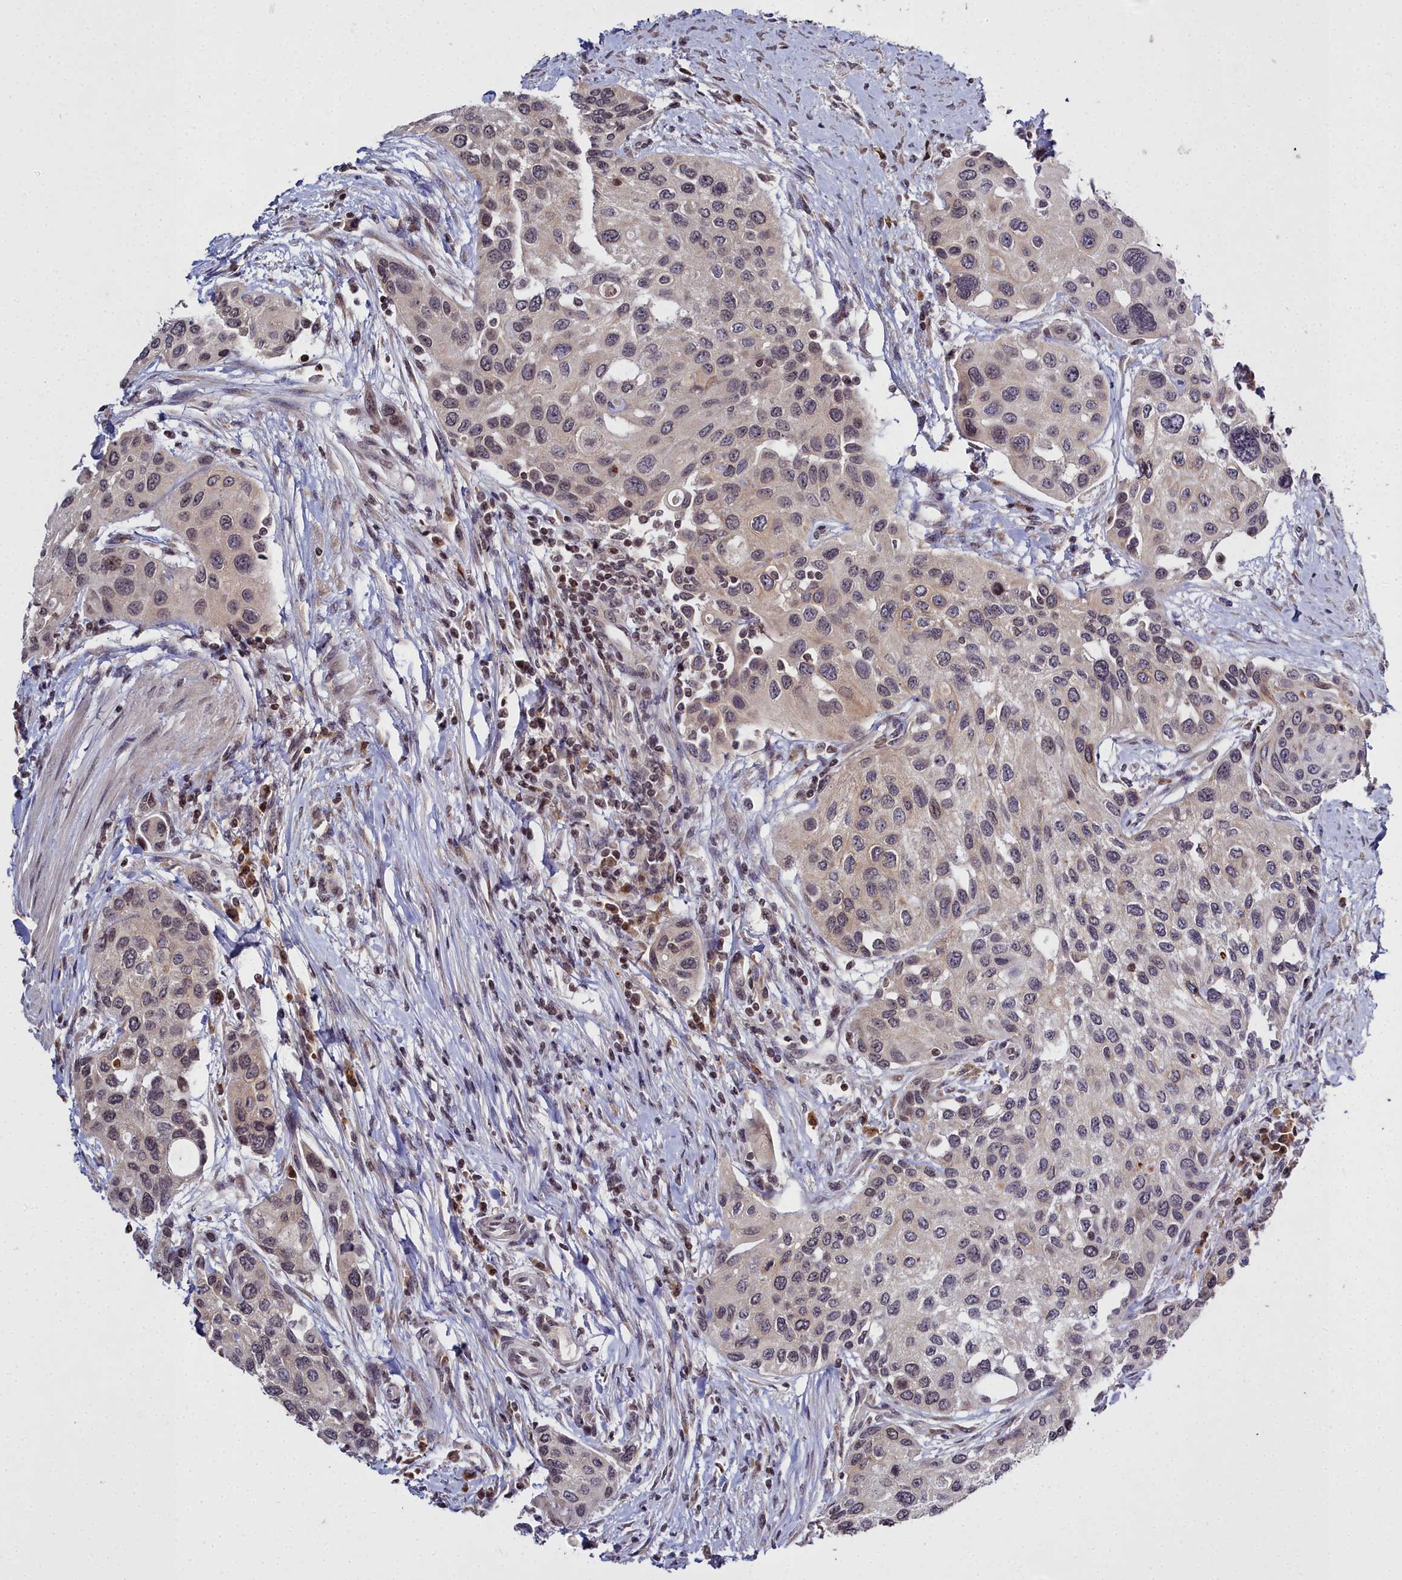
{"staining": {"intensity": "weak", "quantity": "<25%", "location": "cytoplasmic/membranous"}, "tissue": "urothelial cancer", "cell_type": "Tumor cells", "image_type": "cancer", "snomed": [{"axis": "morphology", "description": "Normal tissue, NOS"}, {"axis": "morphology", "description": "Urothelial carcinoma, High grade"}, {"axis": "topography", "description": "Vascular tissue"}, {"axis": "topography", "description": "Urinary bladder"}], "caption": "High-grade urothelial carcinoma was stained to show a protein in brown. There is no significant positivity in tumor cells.", "gene": "FZD4", "patient": {"sex": "female", "age": 56}}